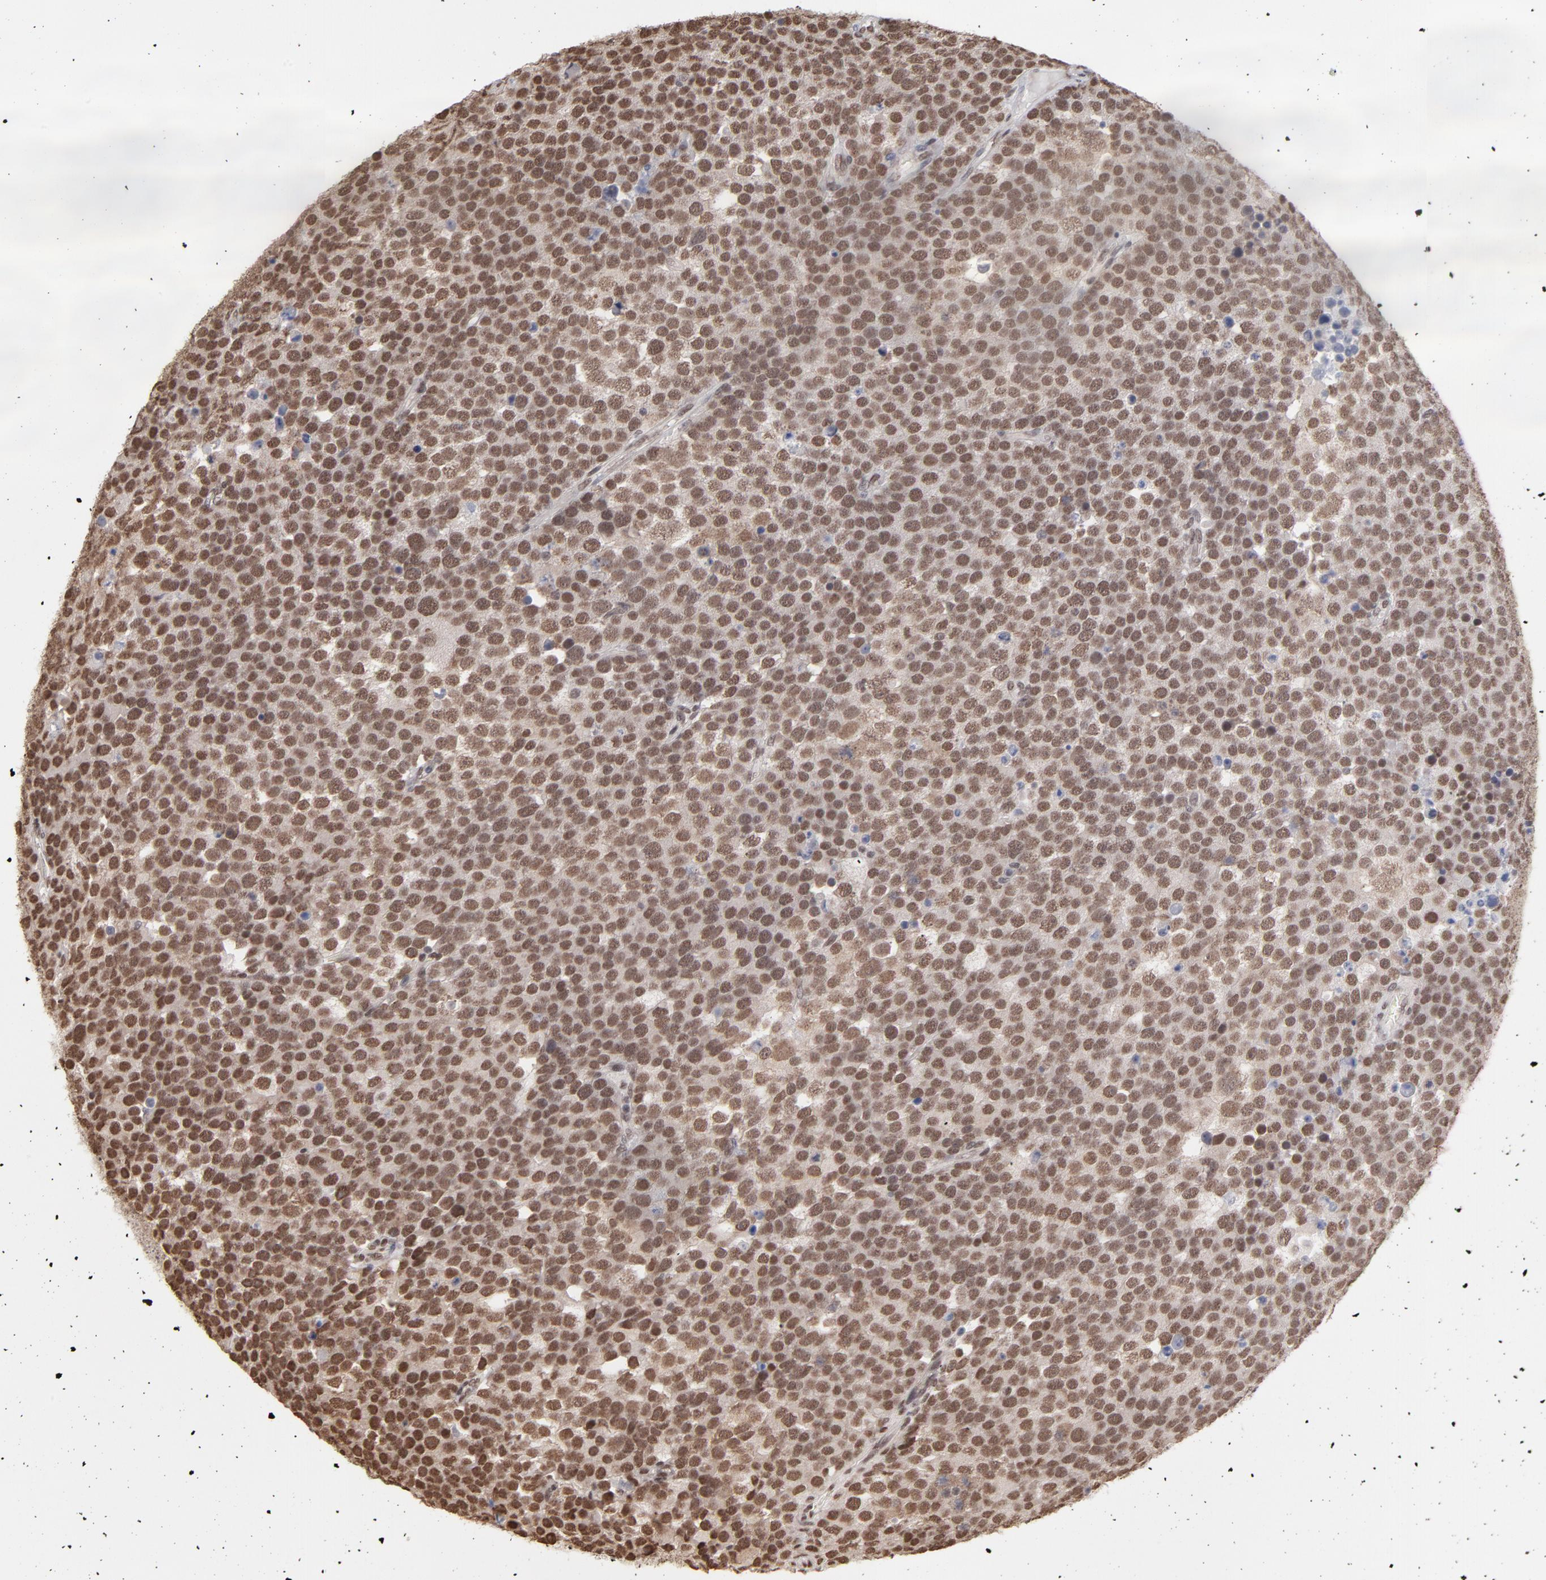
{"staining": {"intensity": "strong", "quantity": "25%-75%", "location": "cytoplasmic/membranous,nuclear"}, "tissue": "testis cancer", "cell_type": "Tumor cells", "image_type": "cancer", "snomed": [{"axis": "morphology", "description": "Seminoma, NOS"}, {"axis": "topography", "description": "Testis"}], "caption": "This is a histology image of IHC staining of testis cancer, which shows strong positivity in the cytoplasmic/membranous and nuclear of tumor cells.", "gene": "ZNF3", "patient": {"sex": "male", "age": 71}}